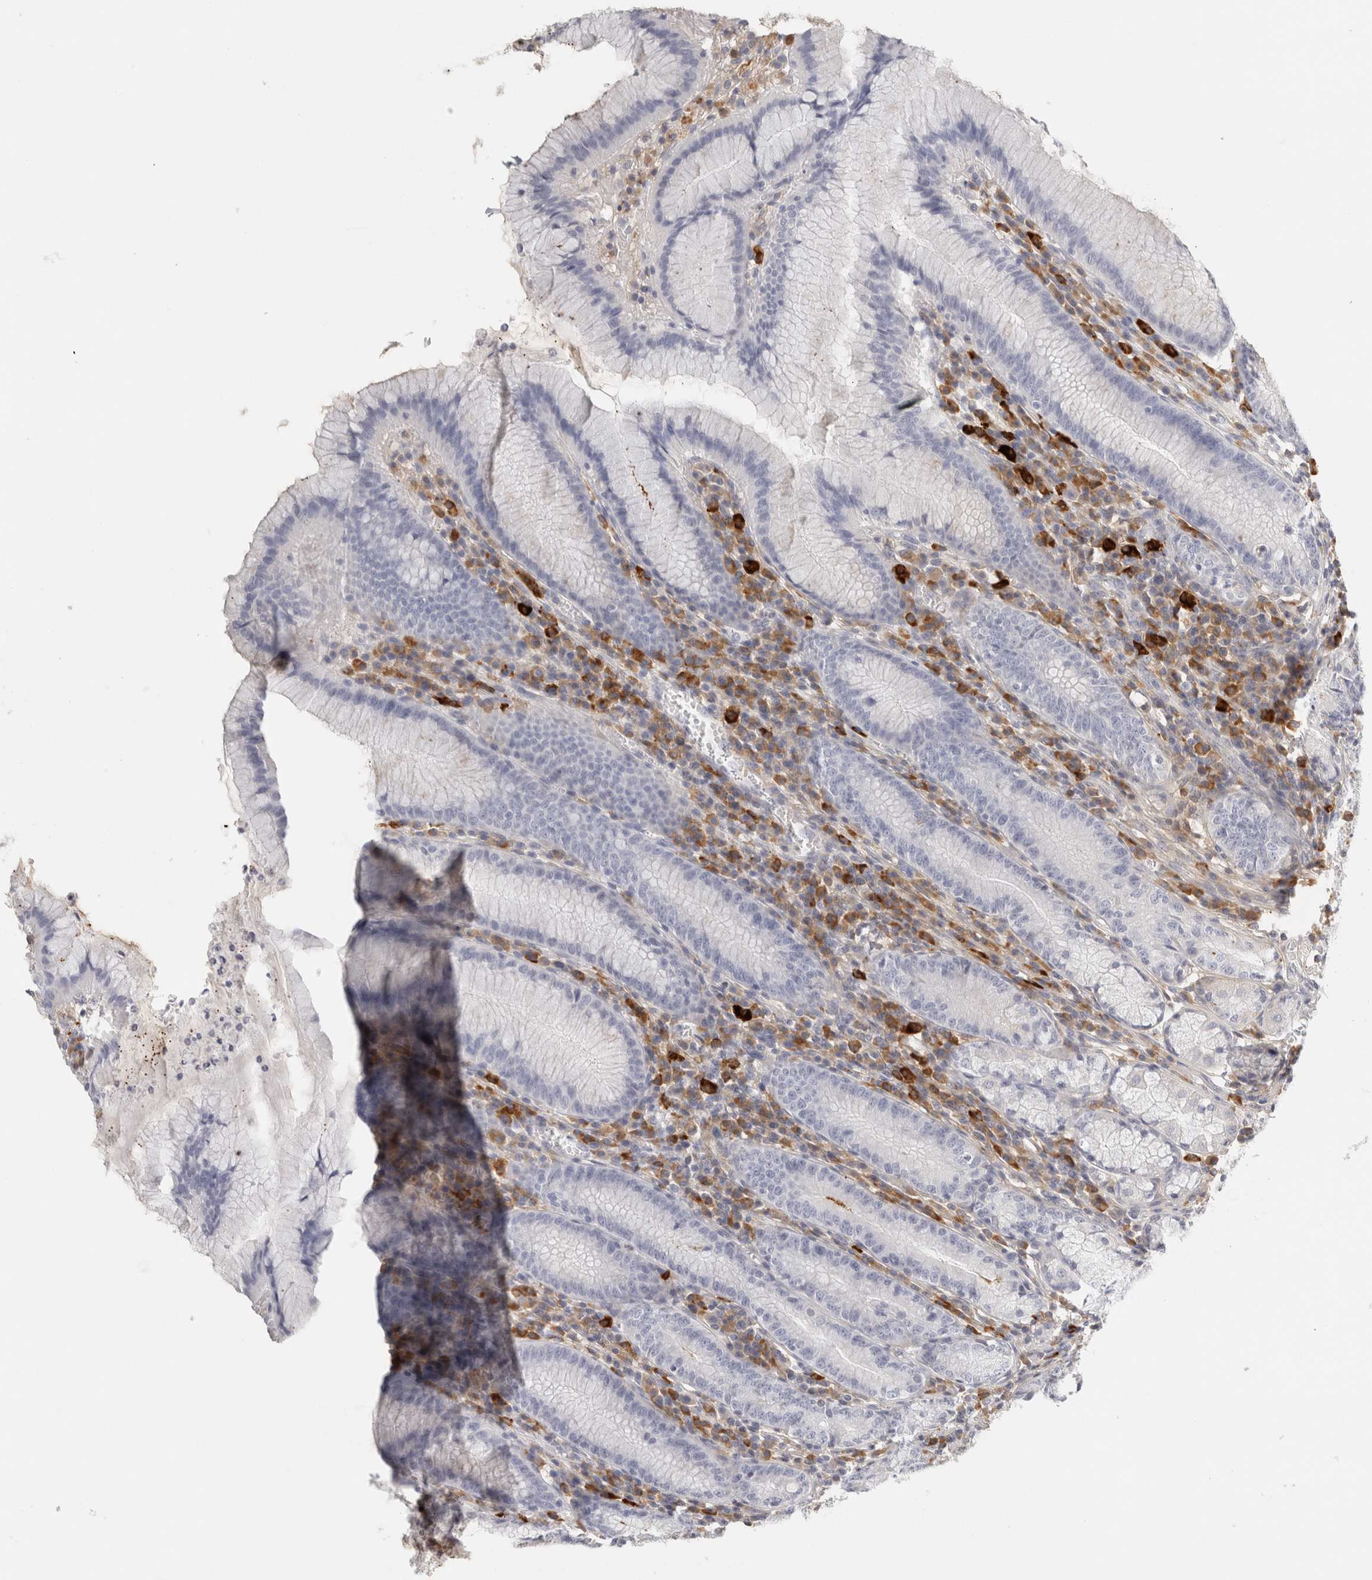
{"staining": {"intensity": "negative", "quantity": "none", "location": "none"}, "tissue": "stomach", "cell_type": "Glandular cells", "image_type": "normal", "snomed": [{"axis": "morphology", "description": "Normal tissue, NOS"}, {"axis": "topography", "description": "Stomach"}], "caption": "IHC image of normal stomach stained for a protein (brown), which demonstrates no staining in glandular cells.", "gene": "FGL2", "patient": {"sex": "male", "age": 55}}